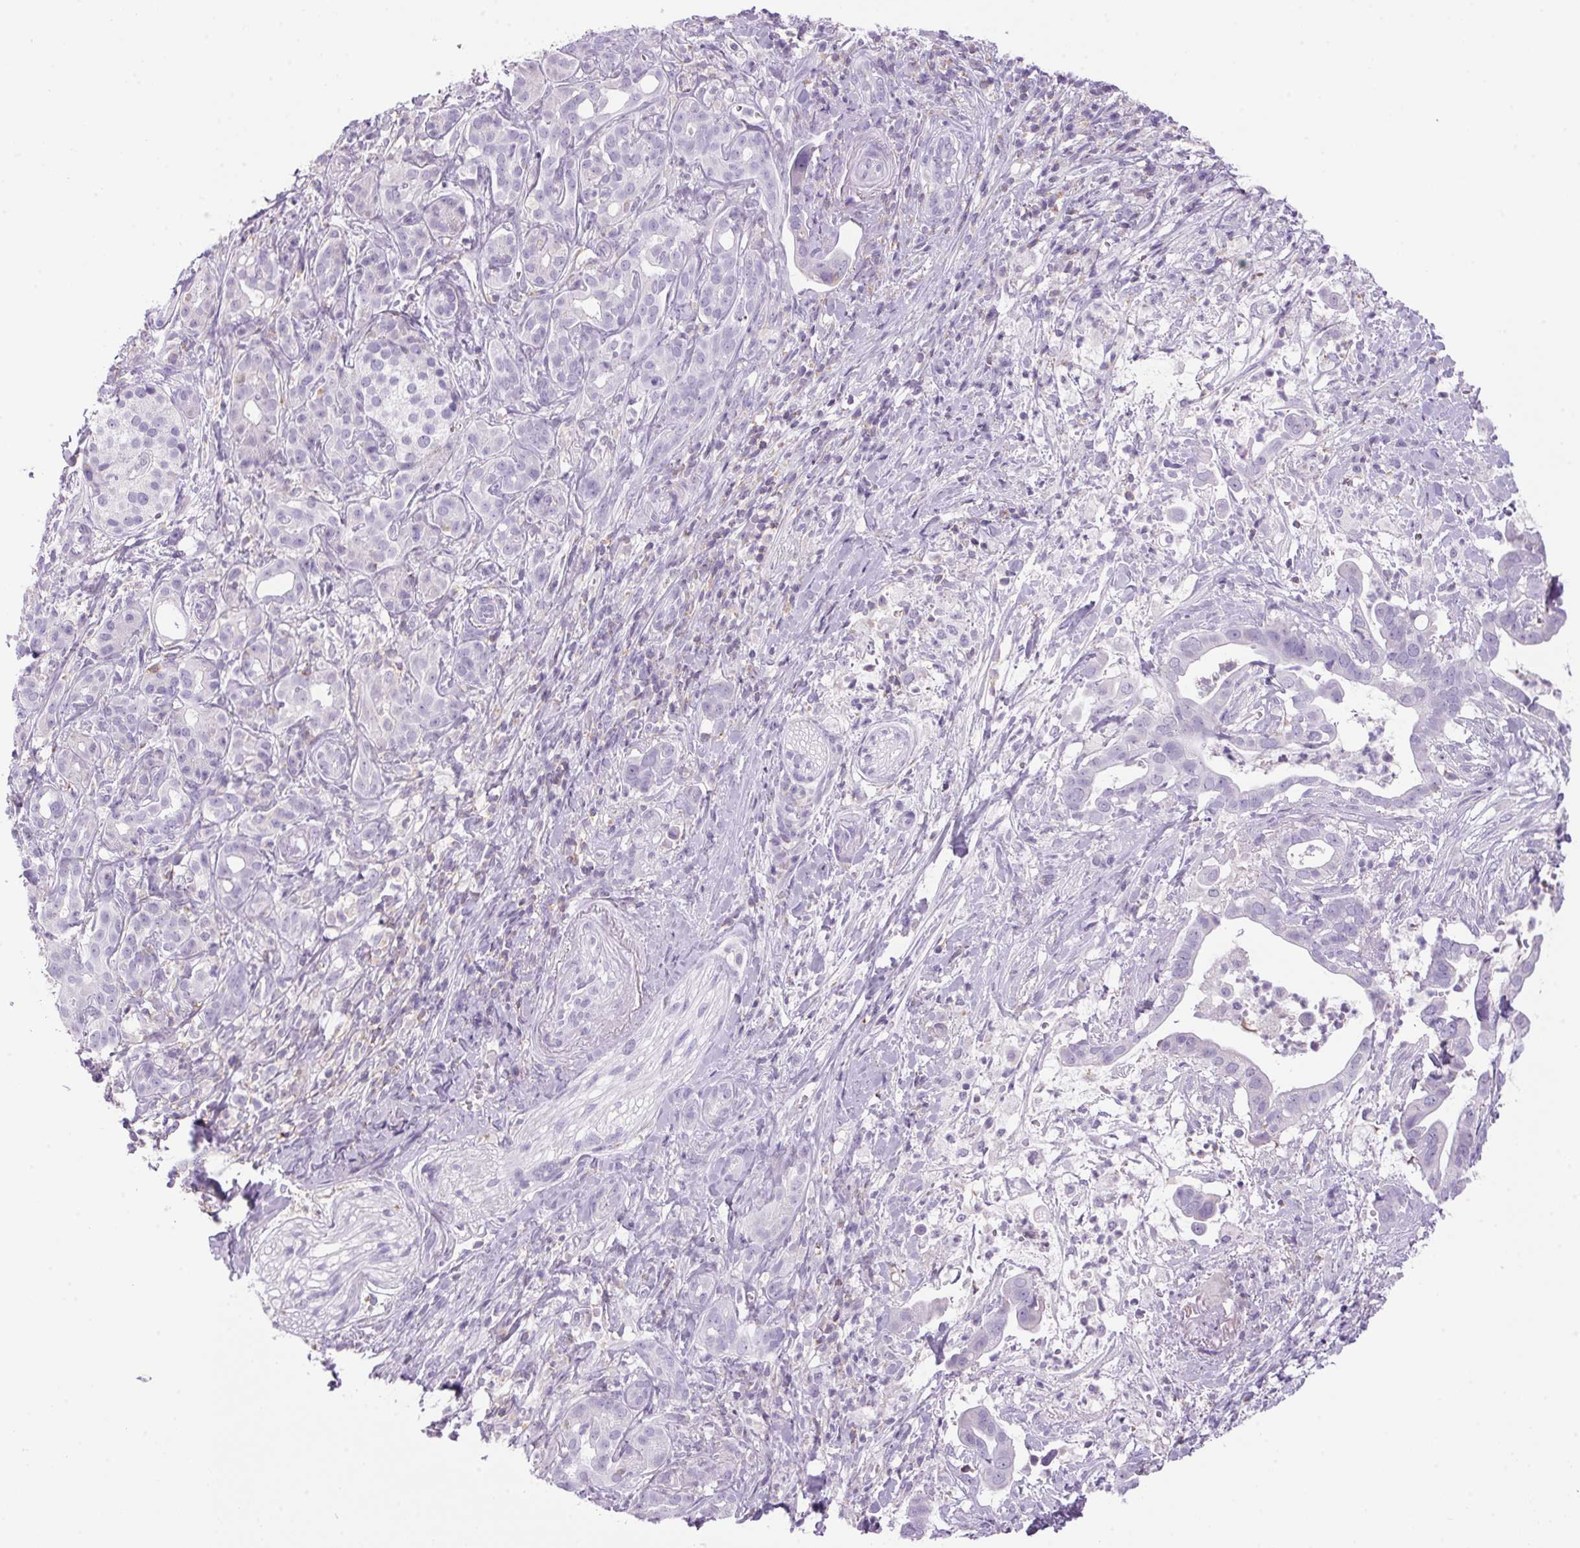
{"staining": {"intensity": "negative", "quantity": "none", "location": "none"}, "tissue": "pancreatic cancer", "cell_type": "Tumor cells", "image_type": "cancer", "snomed": [{"axis": "morphology", "description": "Adenocarcinoma, NOS"}, {"axis": "topography", "description": "Pancreas"}], "caption": "Adenocarcinoma (pancreatic) was stained to show a protein in brown. There is no significant staining in tumor cells.", "gene": "S100A2", "patient": {"sex": "male", "age": 61}}